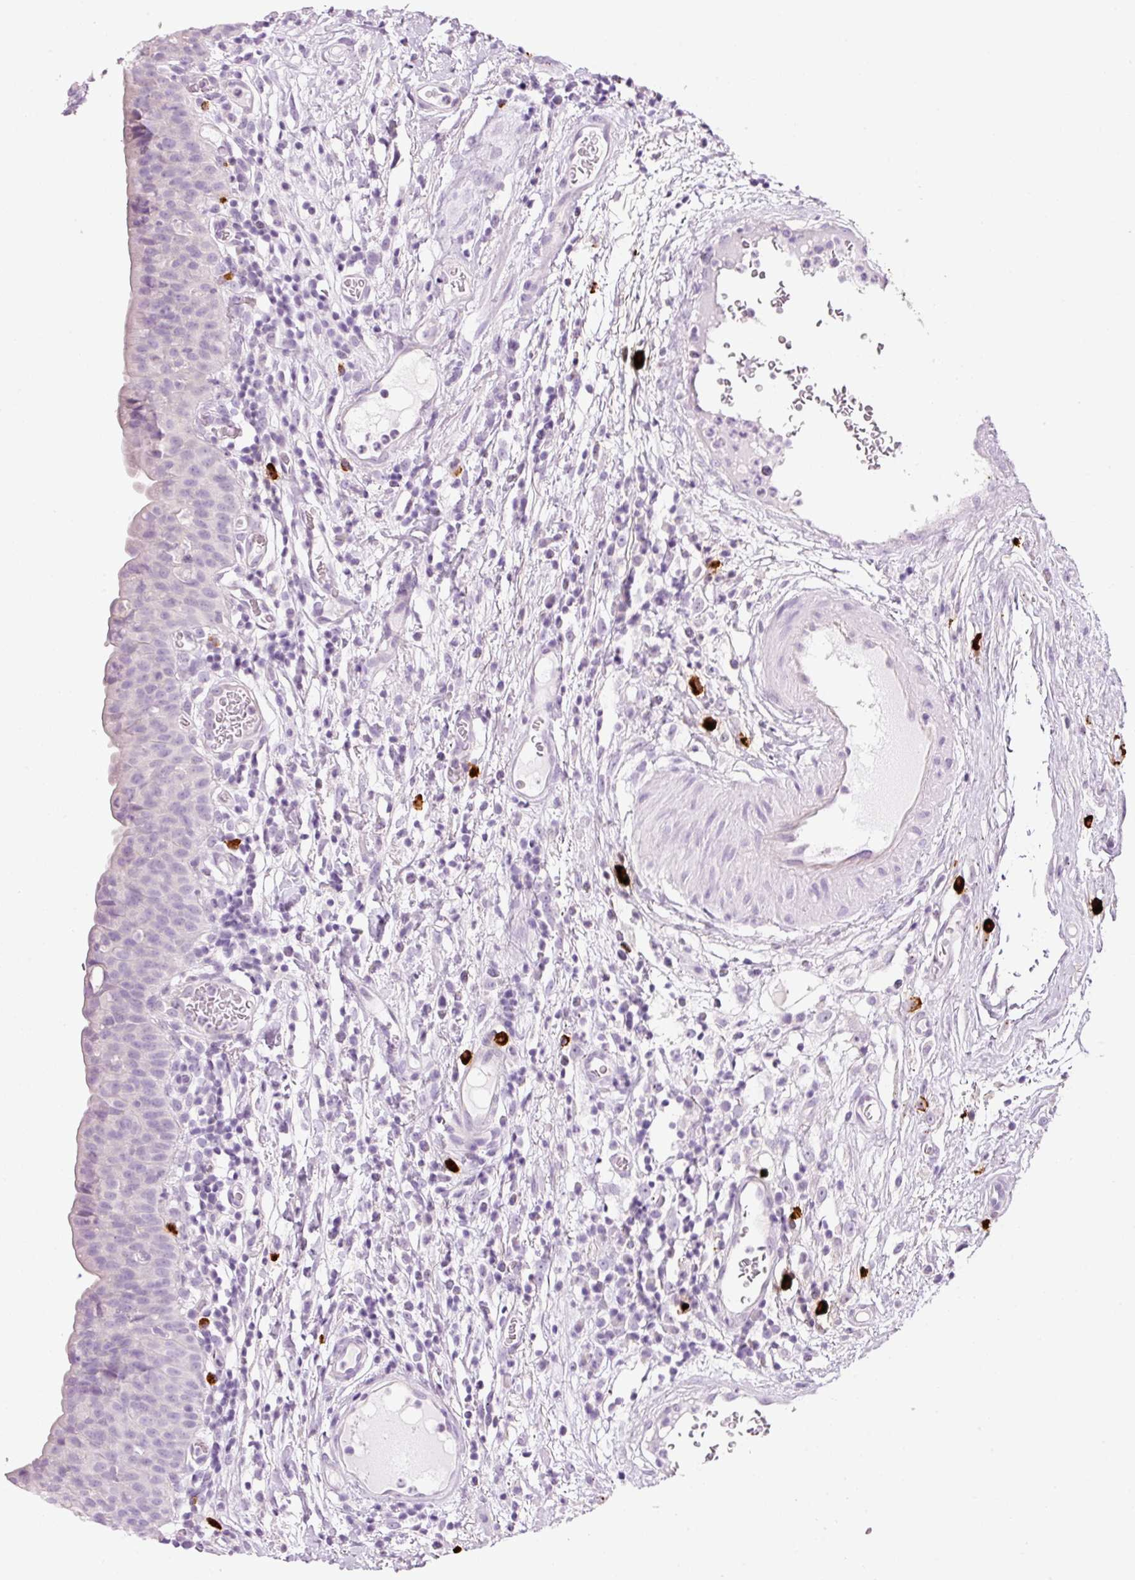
{"staining": {"intensity": "negative", "quantity": "none", "location": "none"}, "tissue": "urinary bladder", "cell_type": "Urothelial cells", "image_type": "normal", "snomed": [{"axis": "morphology", "description": "Normal tissue, NOS"}, {"axis": "morphology", "description": "Inflammation, NOS"}, {"axis": "topography", "description": "Urinary bladder"}], "caption": "A high-resolution histopathology image shows immunohistochemistry staining of benign urinary bladder, which demonstrates no significant staining in urothelial cells.", "gene": "CMA1", "patient": {"sex": "male", "age": 57}}